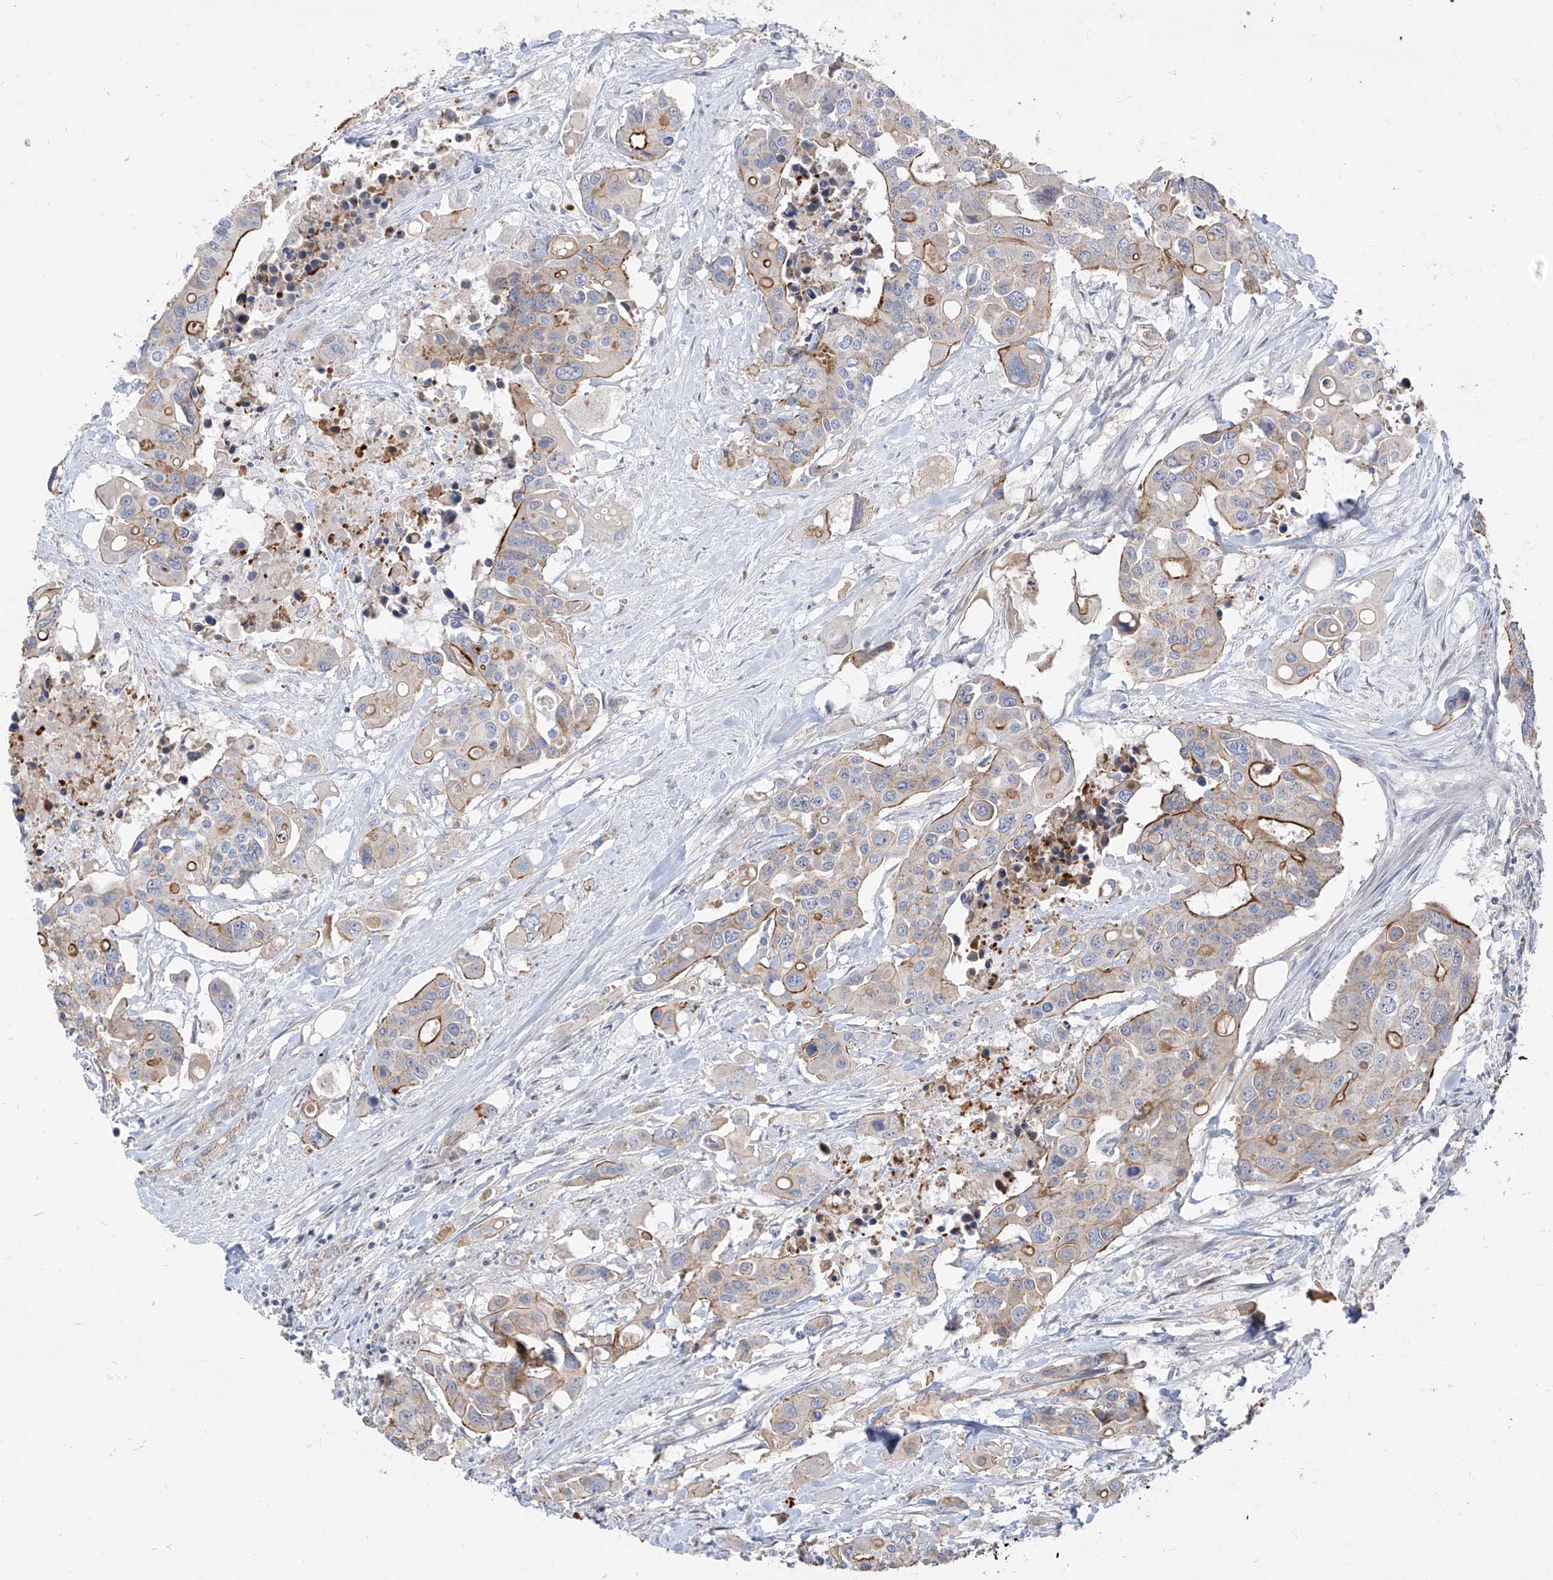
{"staining": {"intensity": "moderate", "quantity": "25%-75%", "location": "cytoplasmic/membranous"}, "tissue": "colorectal cancer", "cell_type": "Tumor cells", "image_type": "cancer", "snomed": [{"axis": "morphology", "description": "Adenocarcinoma, NOS"}, {"axis": "topography", "description": "Colon"}], "caption": "Human adenocarcinoma (colorectal) stained with a brown dye exhibits moderate cytoplasmic/membranous positive positivity in approximately 25%-75% of tumor cells.", "gene": "EPHX4", "patient": {"sex": "male", "age": 77}}